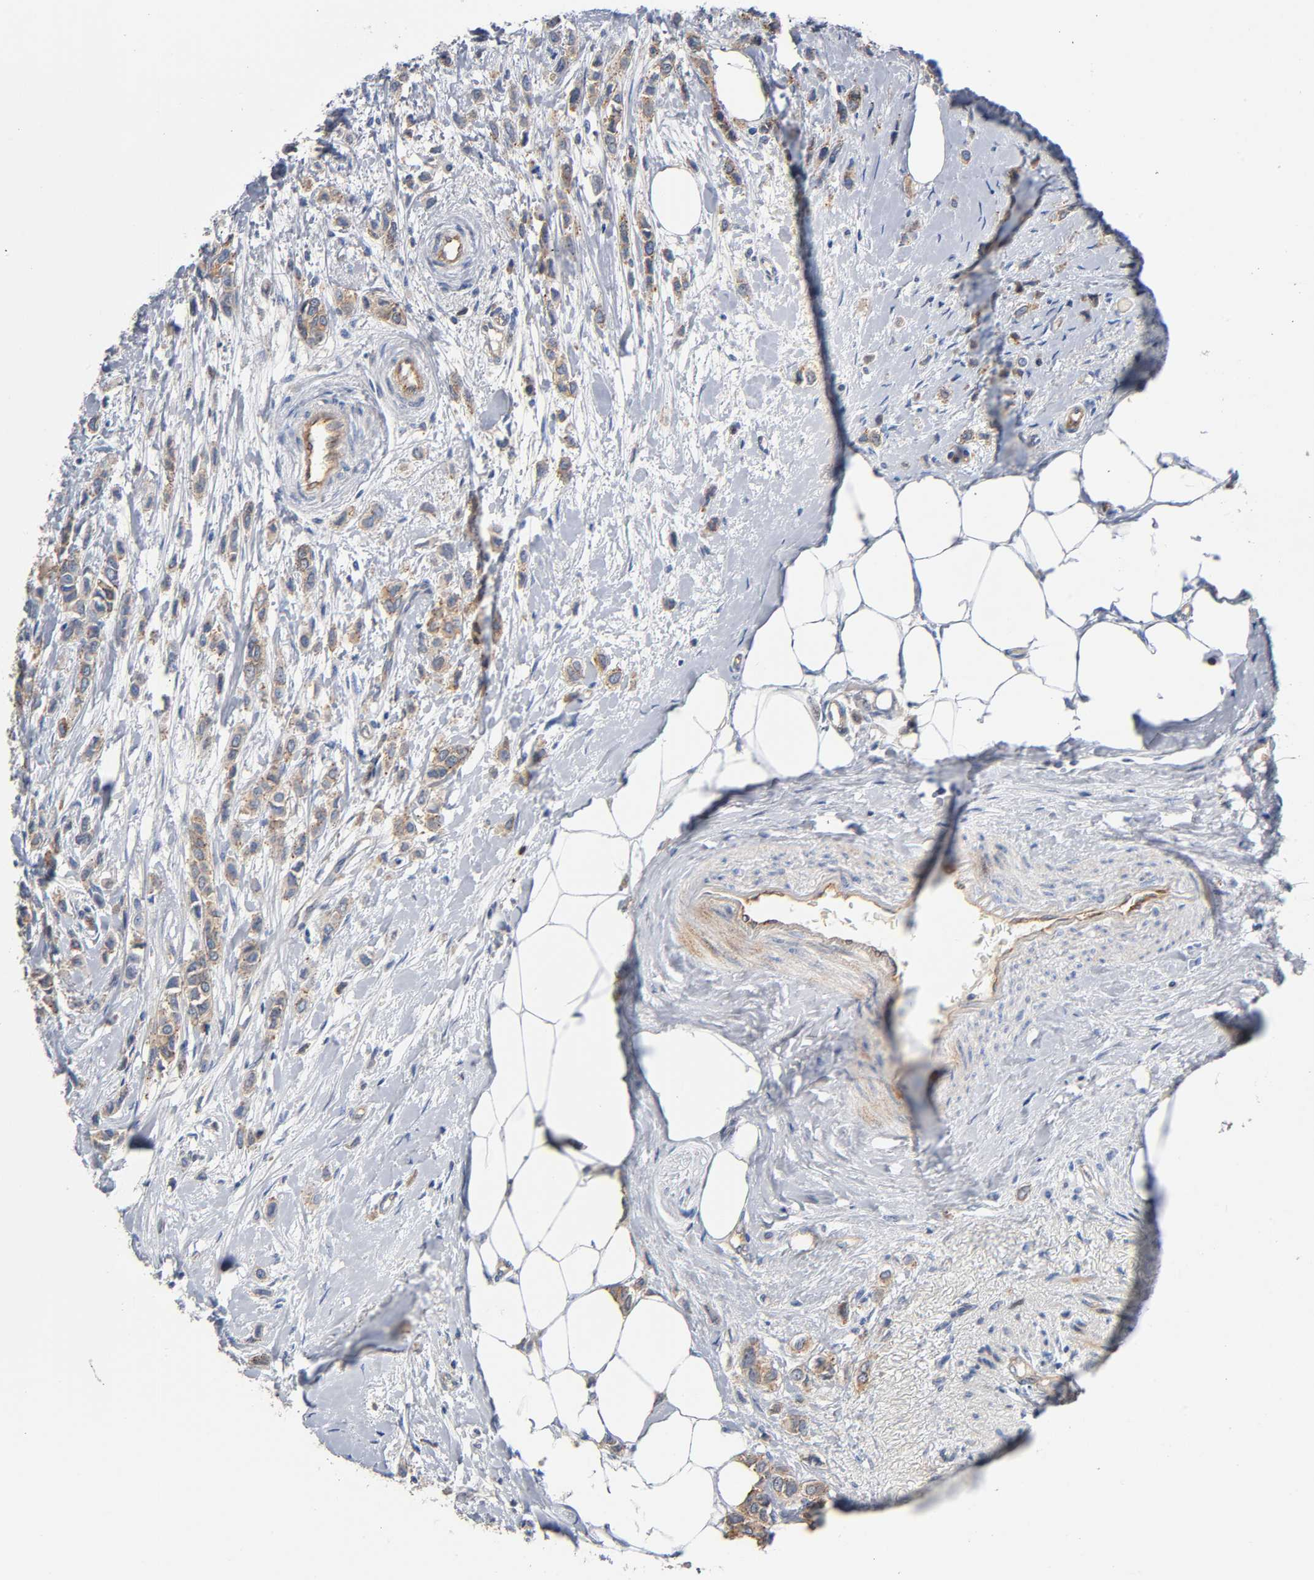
{"staining": {"intensity": "weak", "quantity": ">75%", "location": "cytoplasmic/membranous"}, "tissue": "breast cancer", "cell_type": "Tumor cells", "image_type": "cancer", "snomed": [{"axis": "morphology", "description": "Lobular carcinoma"}, {"axis": "topography", "description": "Breast"}], "caption": "Breast cancer stained with DAB immunohistochemistry reveals low levels of weak cytoplasmic/membranous expression in approximately >75% of tumor cells.", "gene": "CD2AP", "patient": {"sex": "female", "age": 51}}